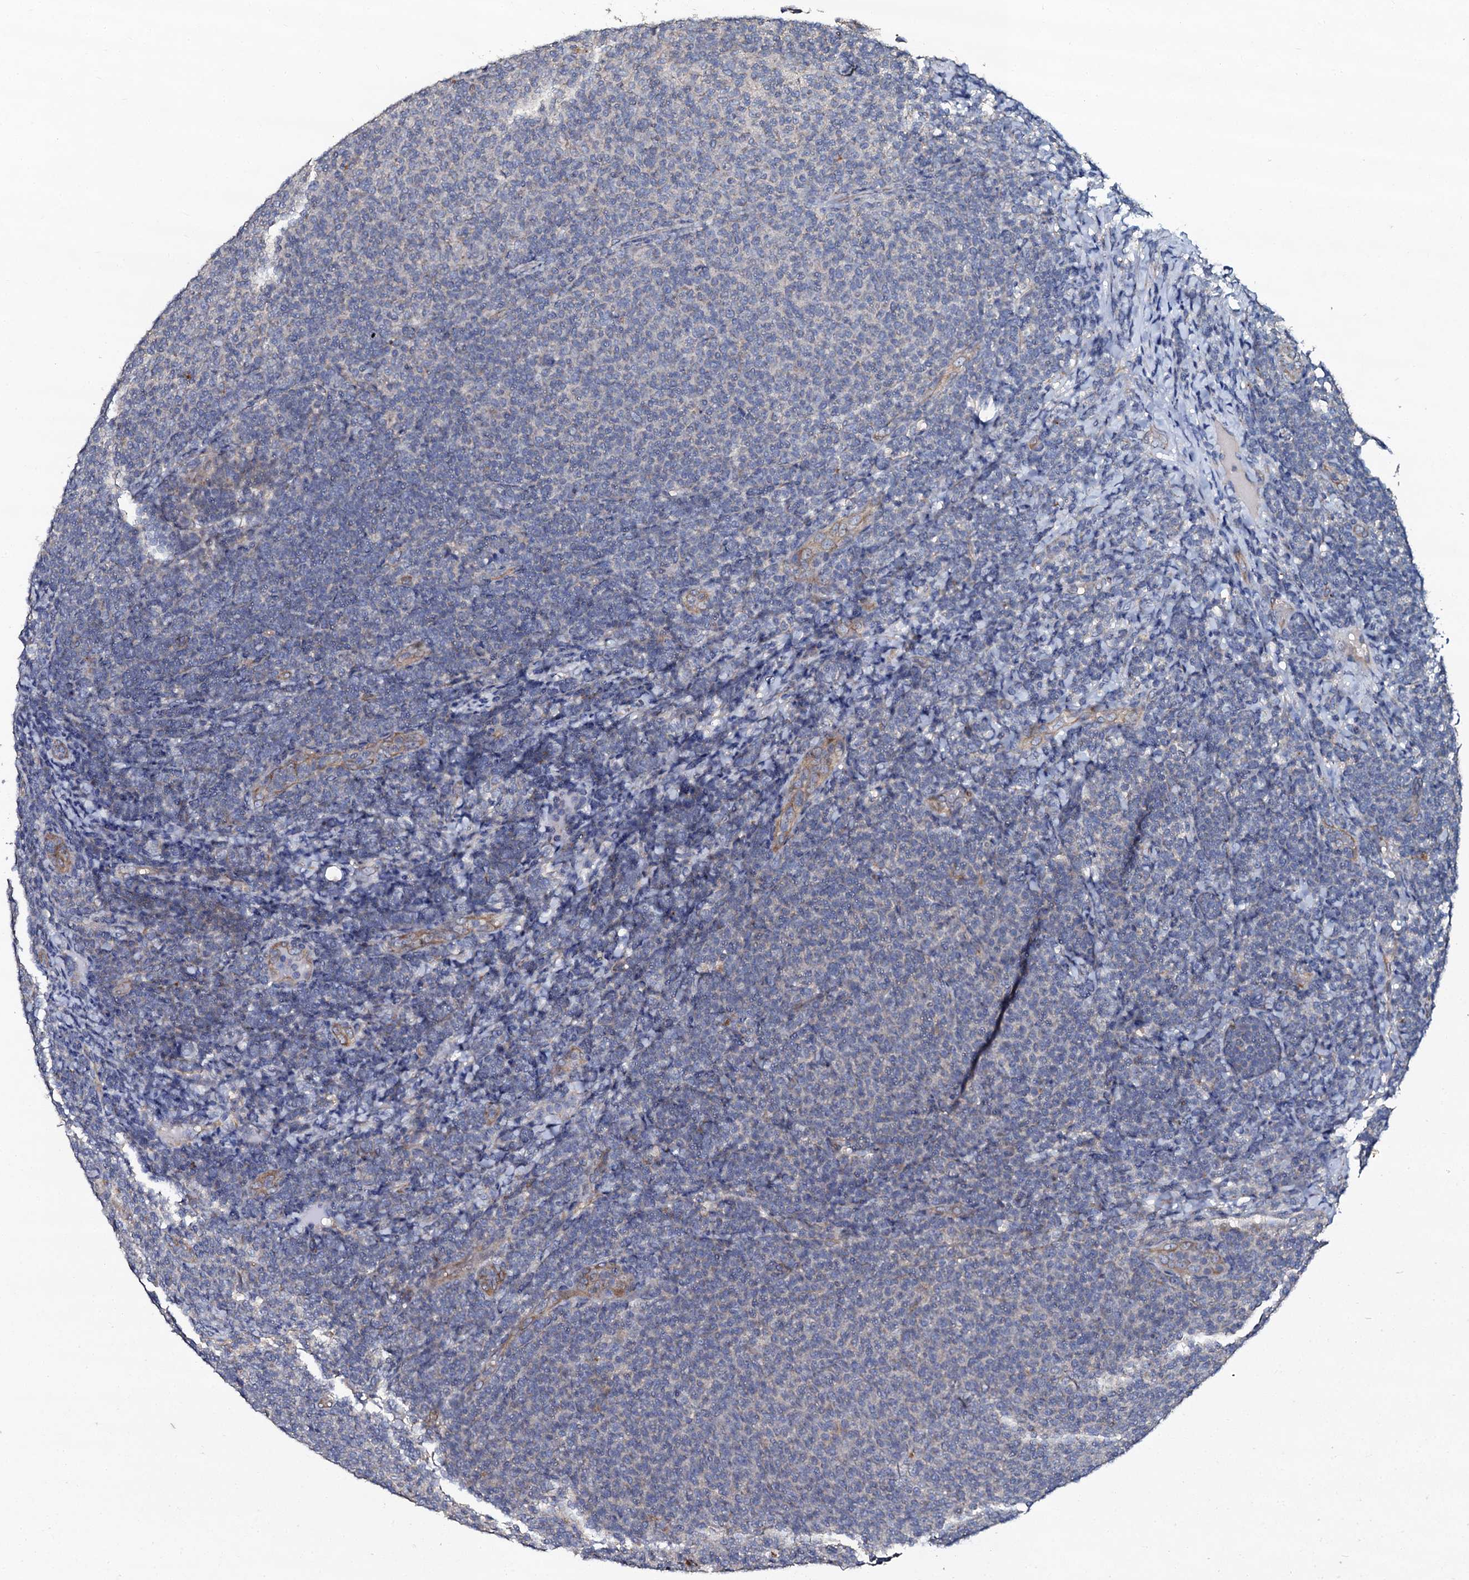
{"staining": {"intensity": "negative", "quantity": "none", "location": "none"}, "tissue": "lymphoma", "cell_type": "Tumor cells", "image_type": "cancer", "snomed": [{"axis": "morphology", "description": "Malignant lymphoma, non-Hodgkin's type, Low grade"}, {"axis": "topography", "description": "Lymph node"}], "caption": "This is an IHC image of human lymphoma. There is no staining in tumor cells.", "gene": "GLCE", "patient": {"sex": "male", "age": 66}}